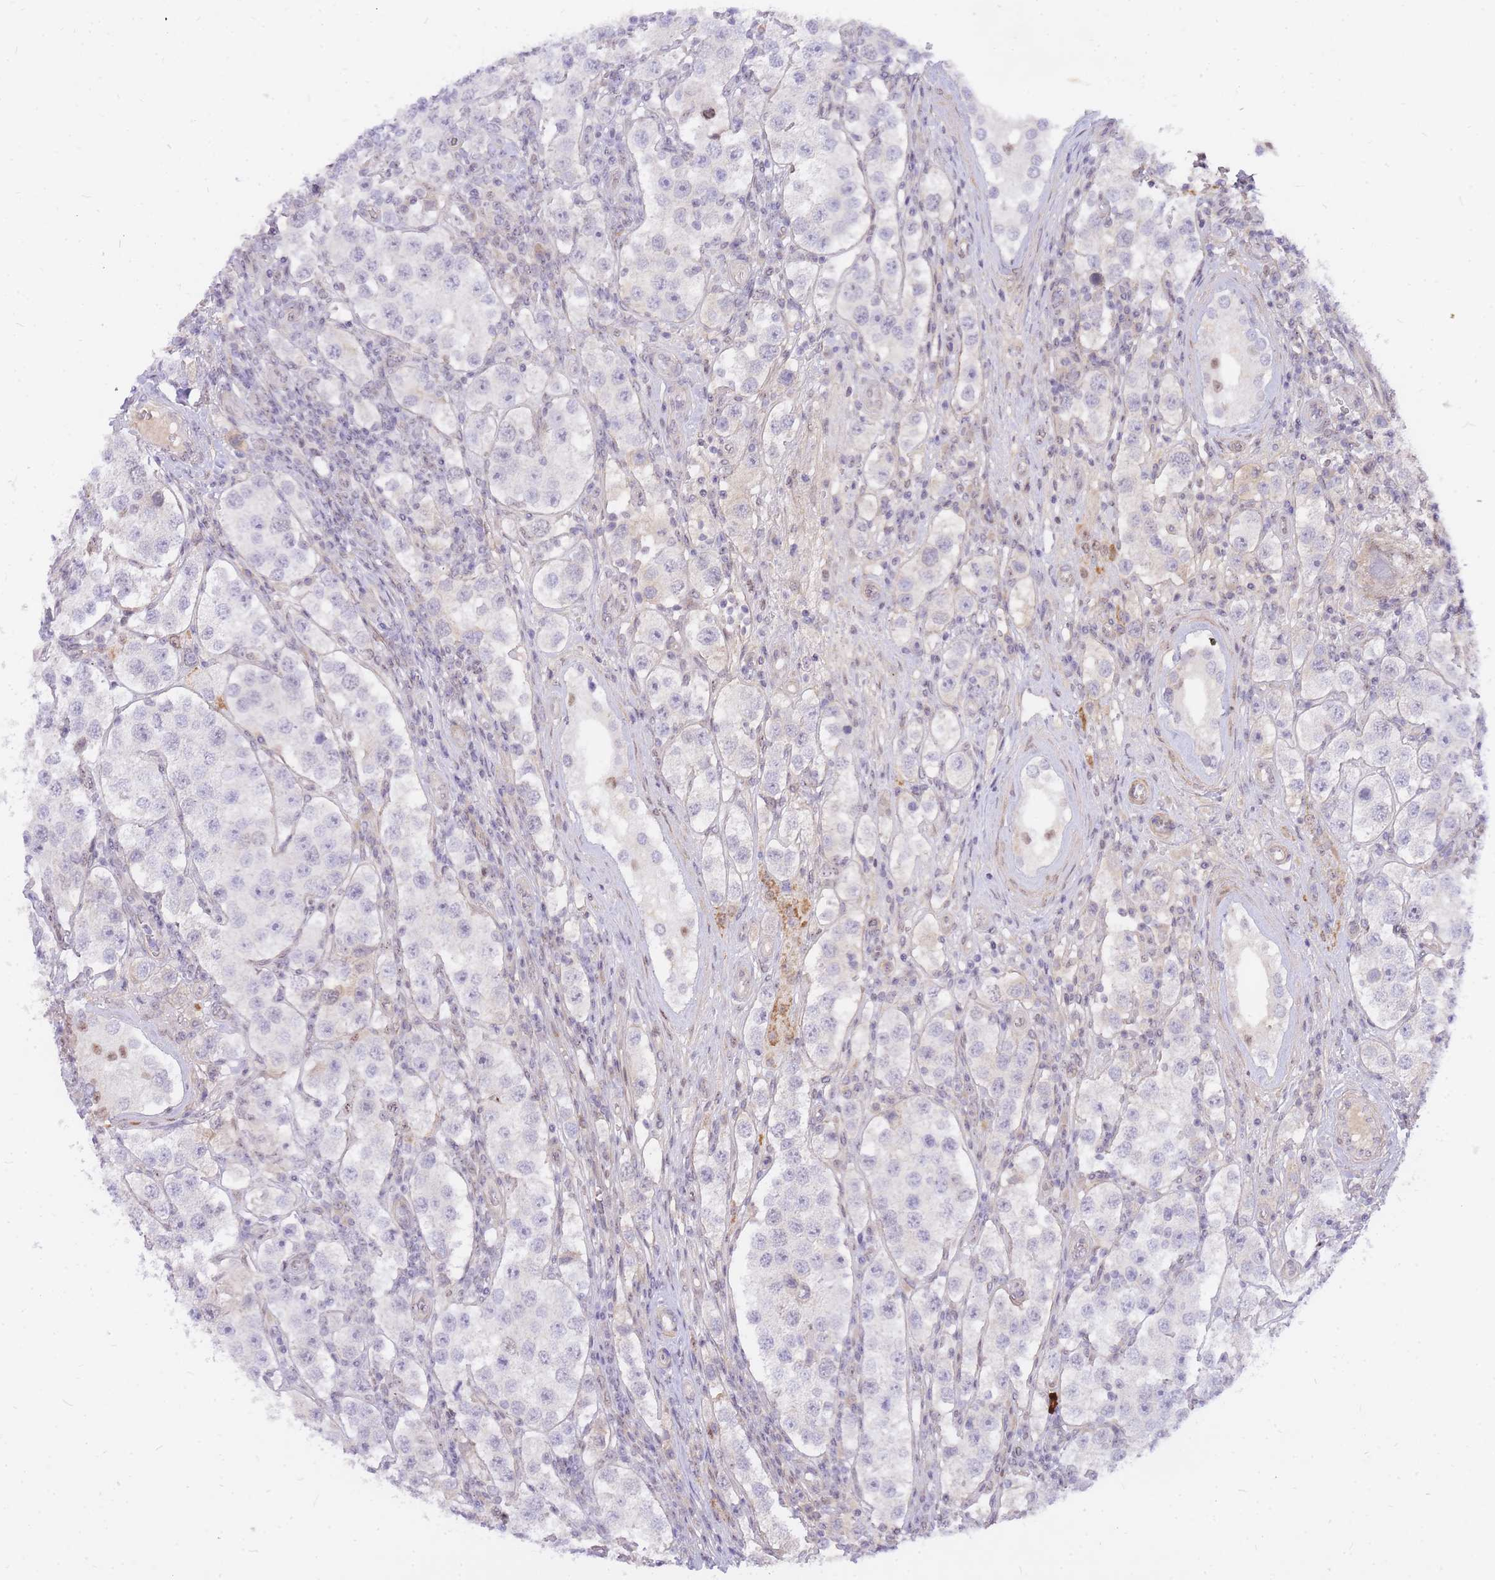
{"staining": {"intensity": "negative", "quantity": "none", "location": "none"}, "tissue": "testis cancer", "cell_type": "Tumor cells", "image_type": "cancer", "snomed": [{"axis": "morphology", "description": "Seminoma, NOS"}, {"axis": "topography", "description": "Testis"}], "caption": "Immunohistochemical staining of human testis cancer (seminoma) displays no significant staining in tumor cells.", "gene": "TLE2", "patient": {"sex": "male", "age": 37}}